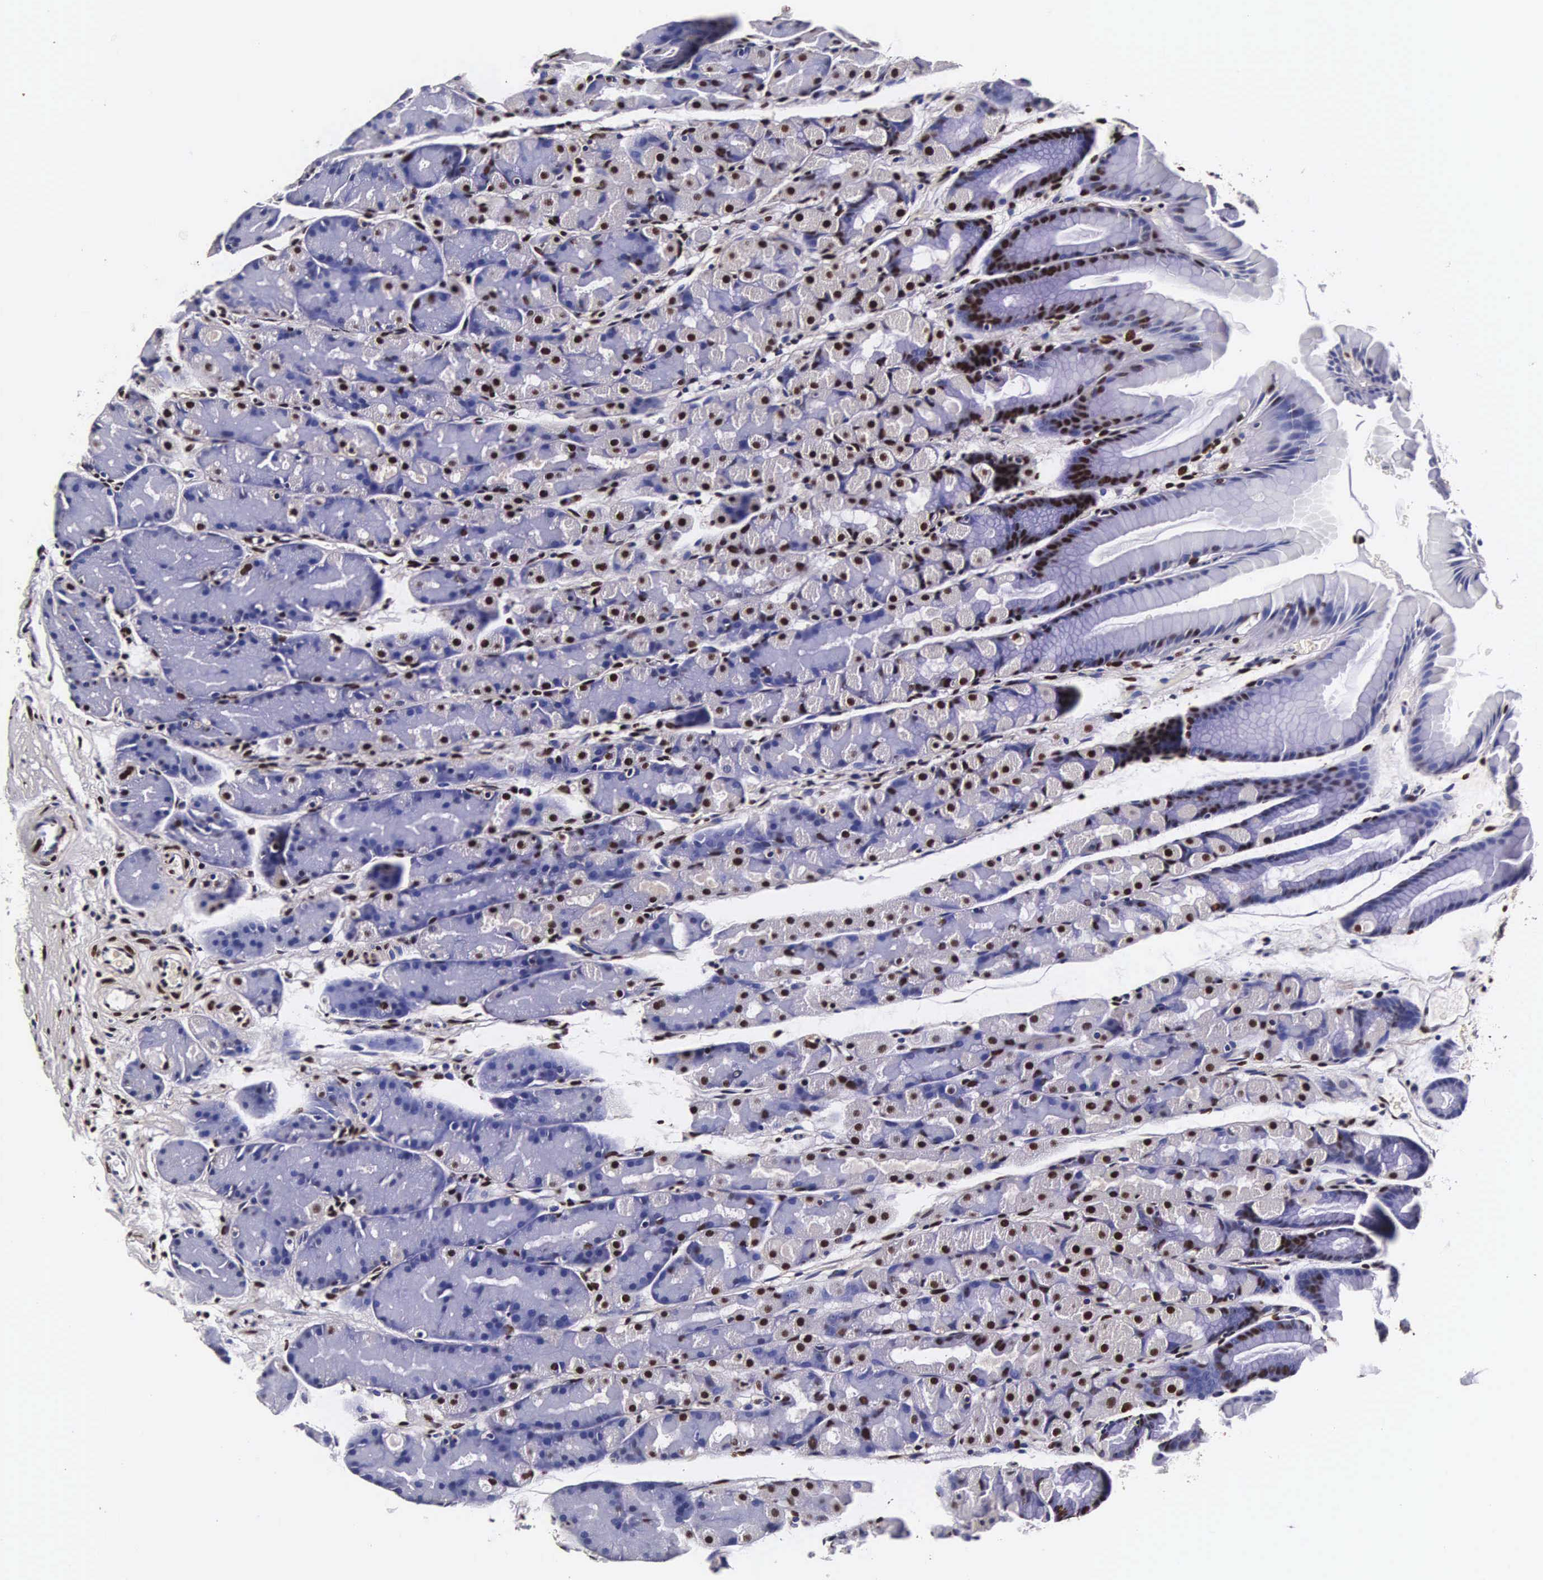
{"staining": {"intensity": "strong", "quantity": "25%-75%", "location": "nuclear"}, "tissue": "stomach", "cell_type": "Glandular cells", "image_type": "normal", "snomed": [{"axis": "morphology", "description": "Normal tissue, NOS"}, {"axis": "topography", "description": "Esophagus"}, {"axis": "topography", "description": "Stomach, upper"}], "caption": "A photomicrograph of human stomach stained for a protein displays strong nuclear brown staining in glandular cells. (DAB = brown stain, brightfield microscopy at high magnification).", "gene": "BCL2L2", "patient": {"sex": "male", "age": 47}}